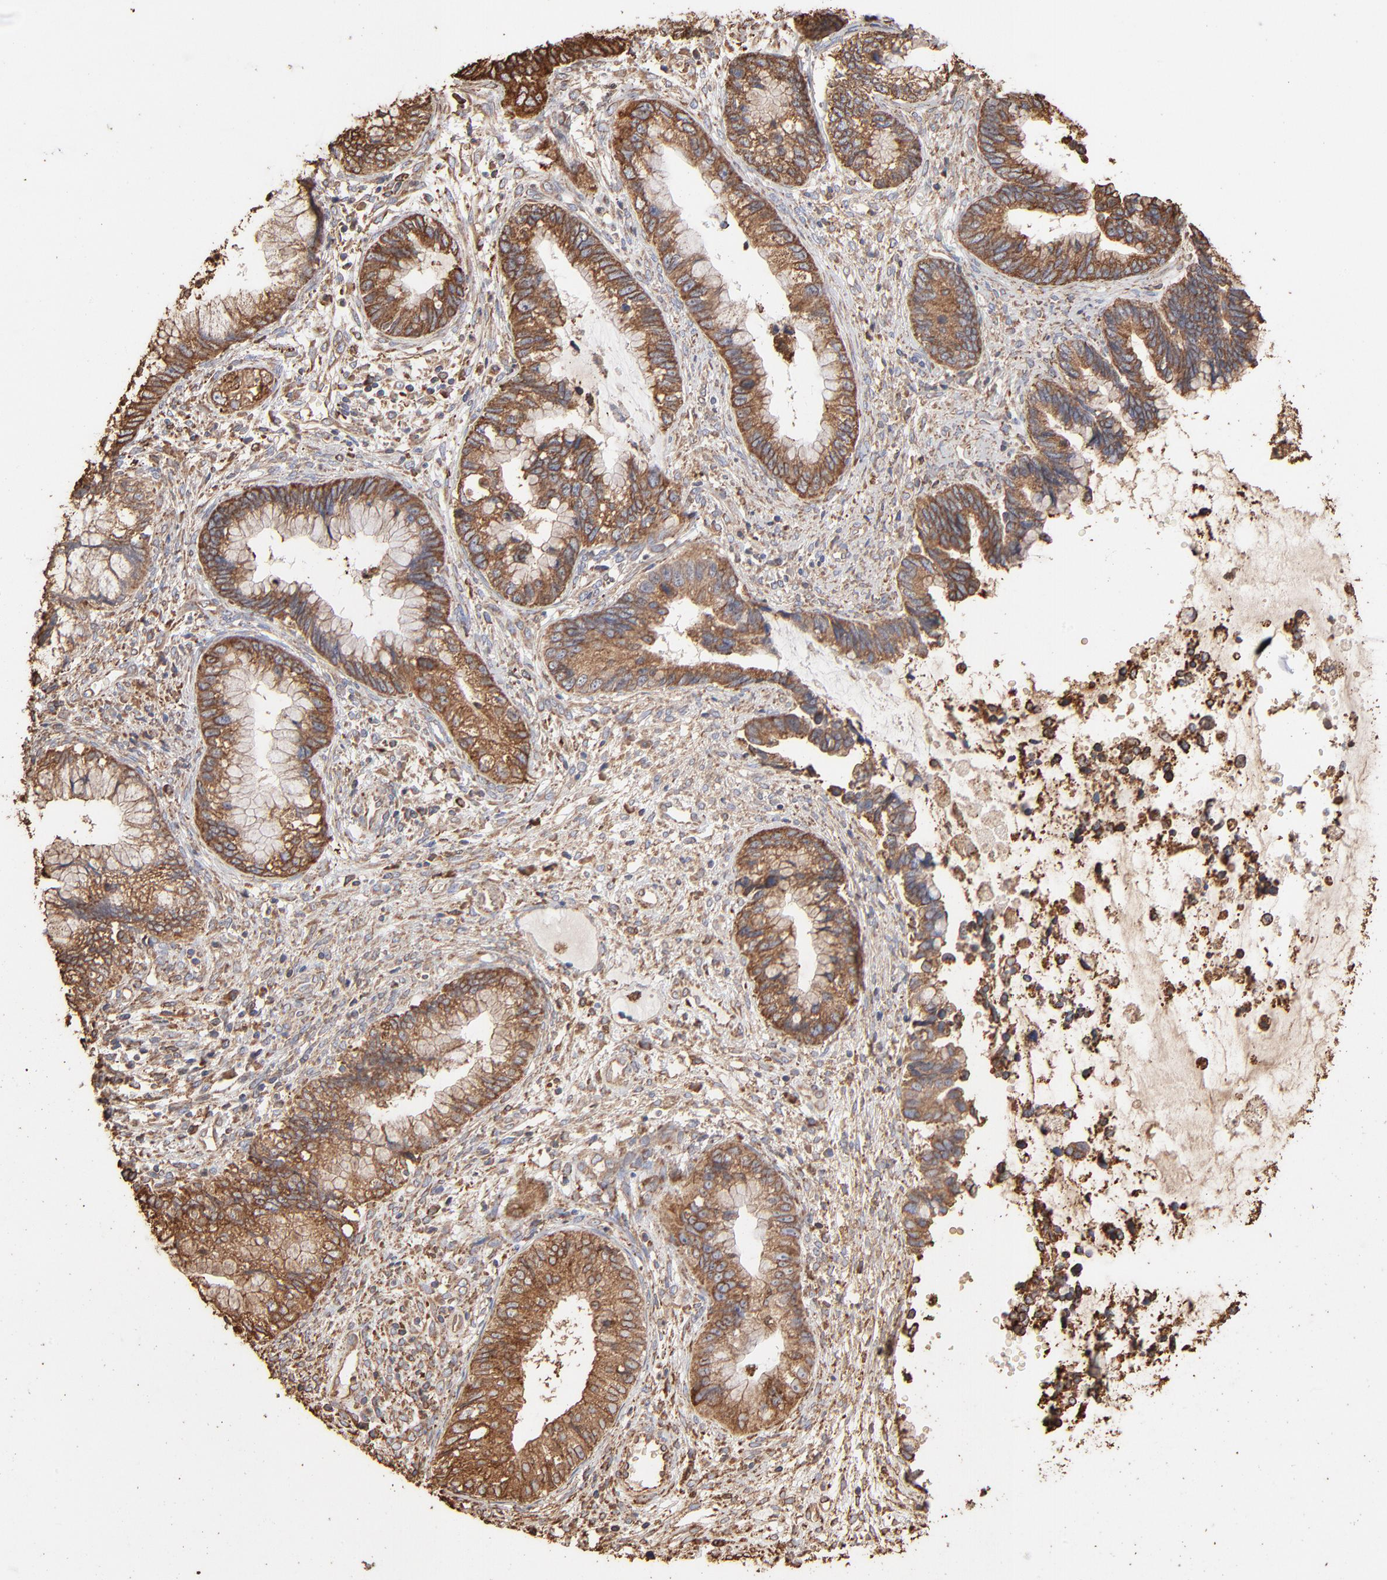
{"staining": {"intensity": "moderate", "quantity": ">75%", "location": "cytoplasmic/membranous"}, "tissue": "cervical cancer", "cell_type": "Tumor cells", "image_type": "cancer", "snomed": [{"axis": "morphology", "description": "Adenocarcinoma, NOS"}, {"axis": "topography", "description": "Cervix"}], "caption": "A histopathology image of human cervical cancer stained for a protein shows moderate cytoplasmic/membranous brown staining in tumor cells.", "gene": "PDIA3", "patient": {"sex": "female", "age": 44}}